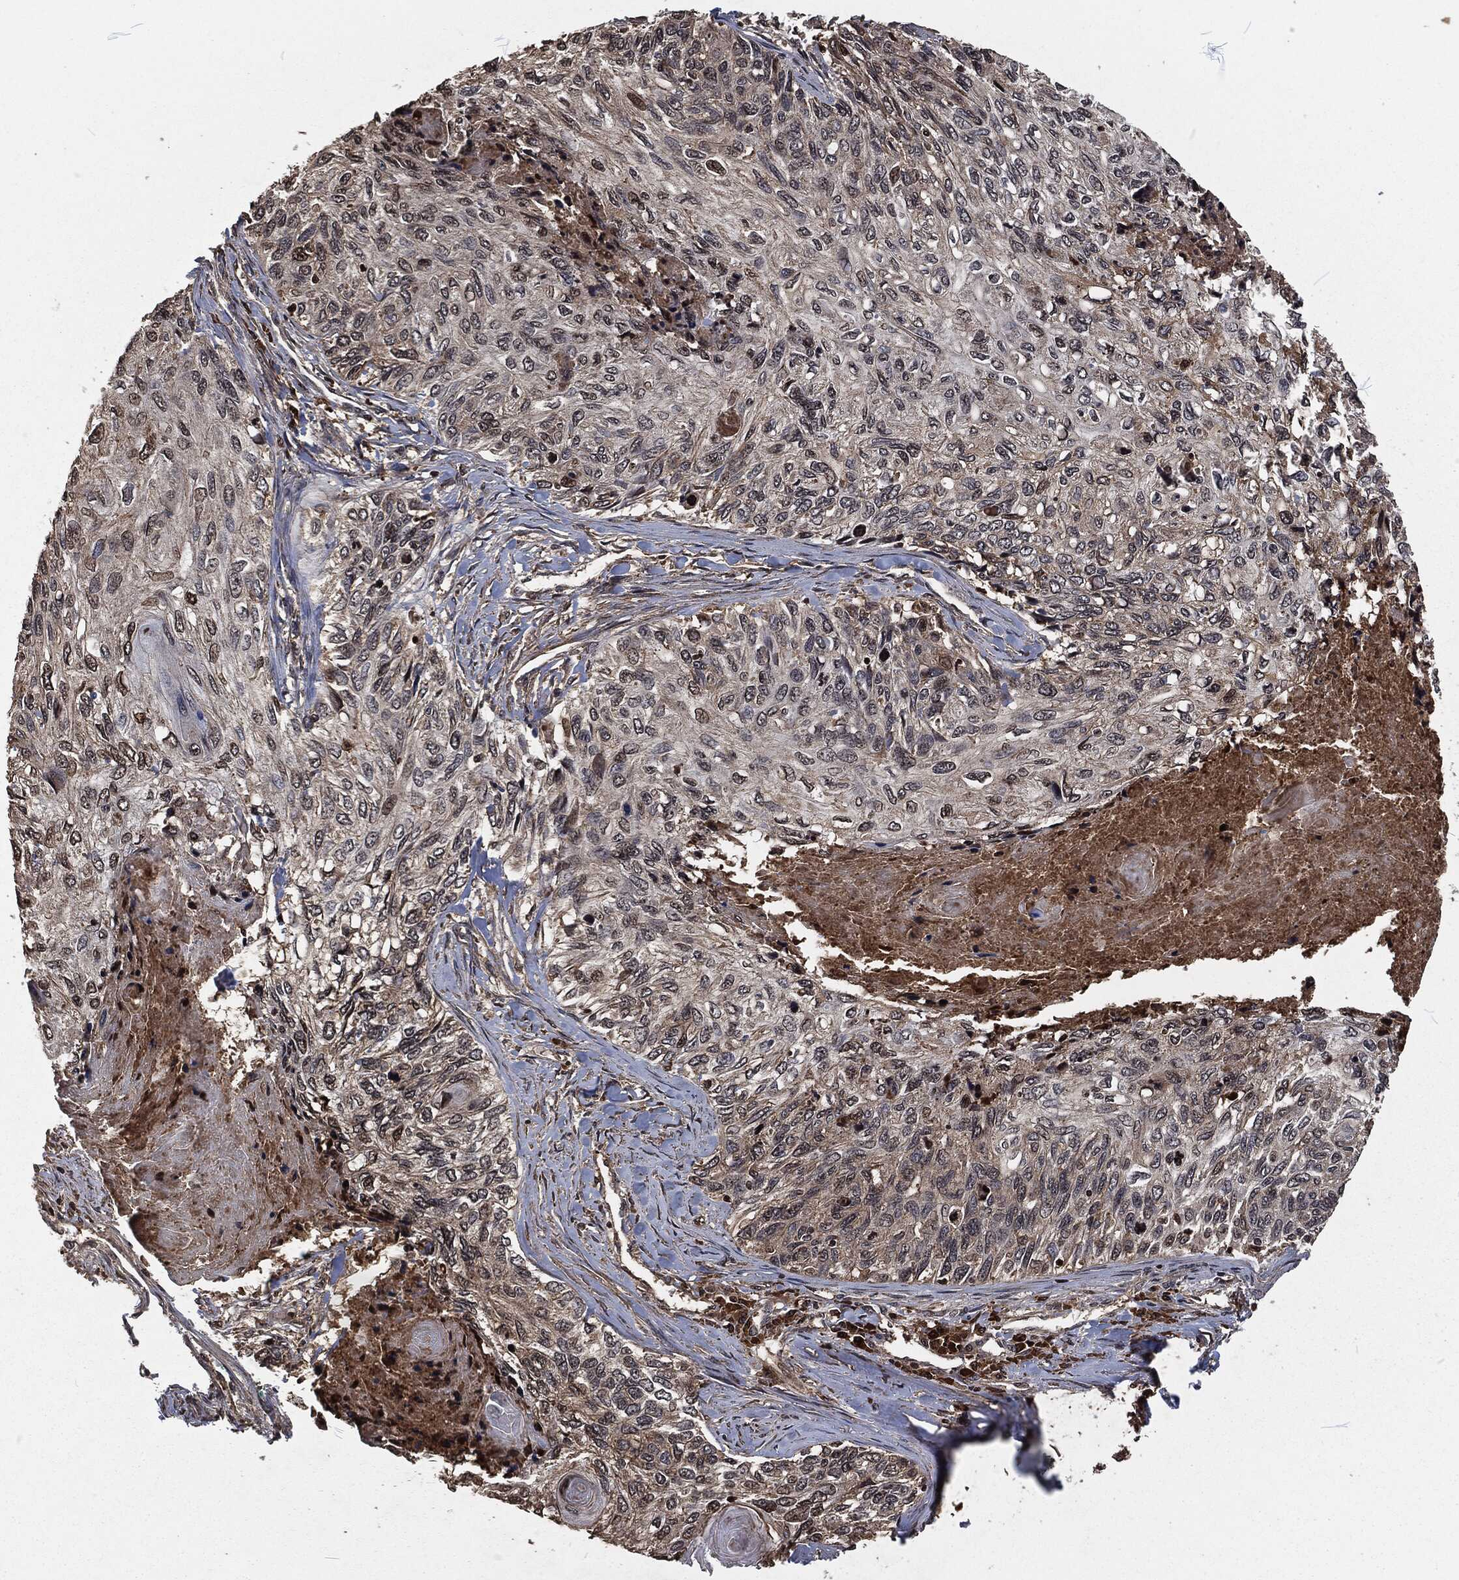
{"staining": {"intensity": "moderate", "quantity": "<25%", "location": "cytoplasmic/membranous"}, "tissue": "skin cancer", "cell_type": "Tumor cells", "image_type": "cancer", "snomed": [{"axis": "morphology", "description": "Squamous cell carcinoma, NOS"}, {"axis": "topography", "description": "Skin"}], "caption": "An image of skin cancer (squamous cell carcinoma) stained for a protein reveals moderate cytoplasmic/membranous brown staining in tumor cells.", "gene": "SNAI1", "patient": {"sex": "male", "age": 92}}